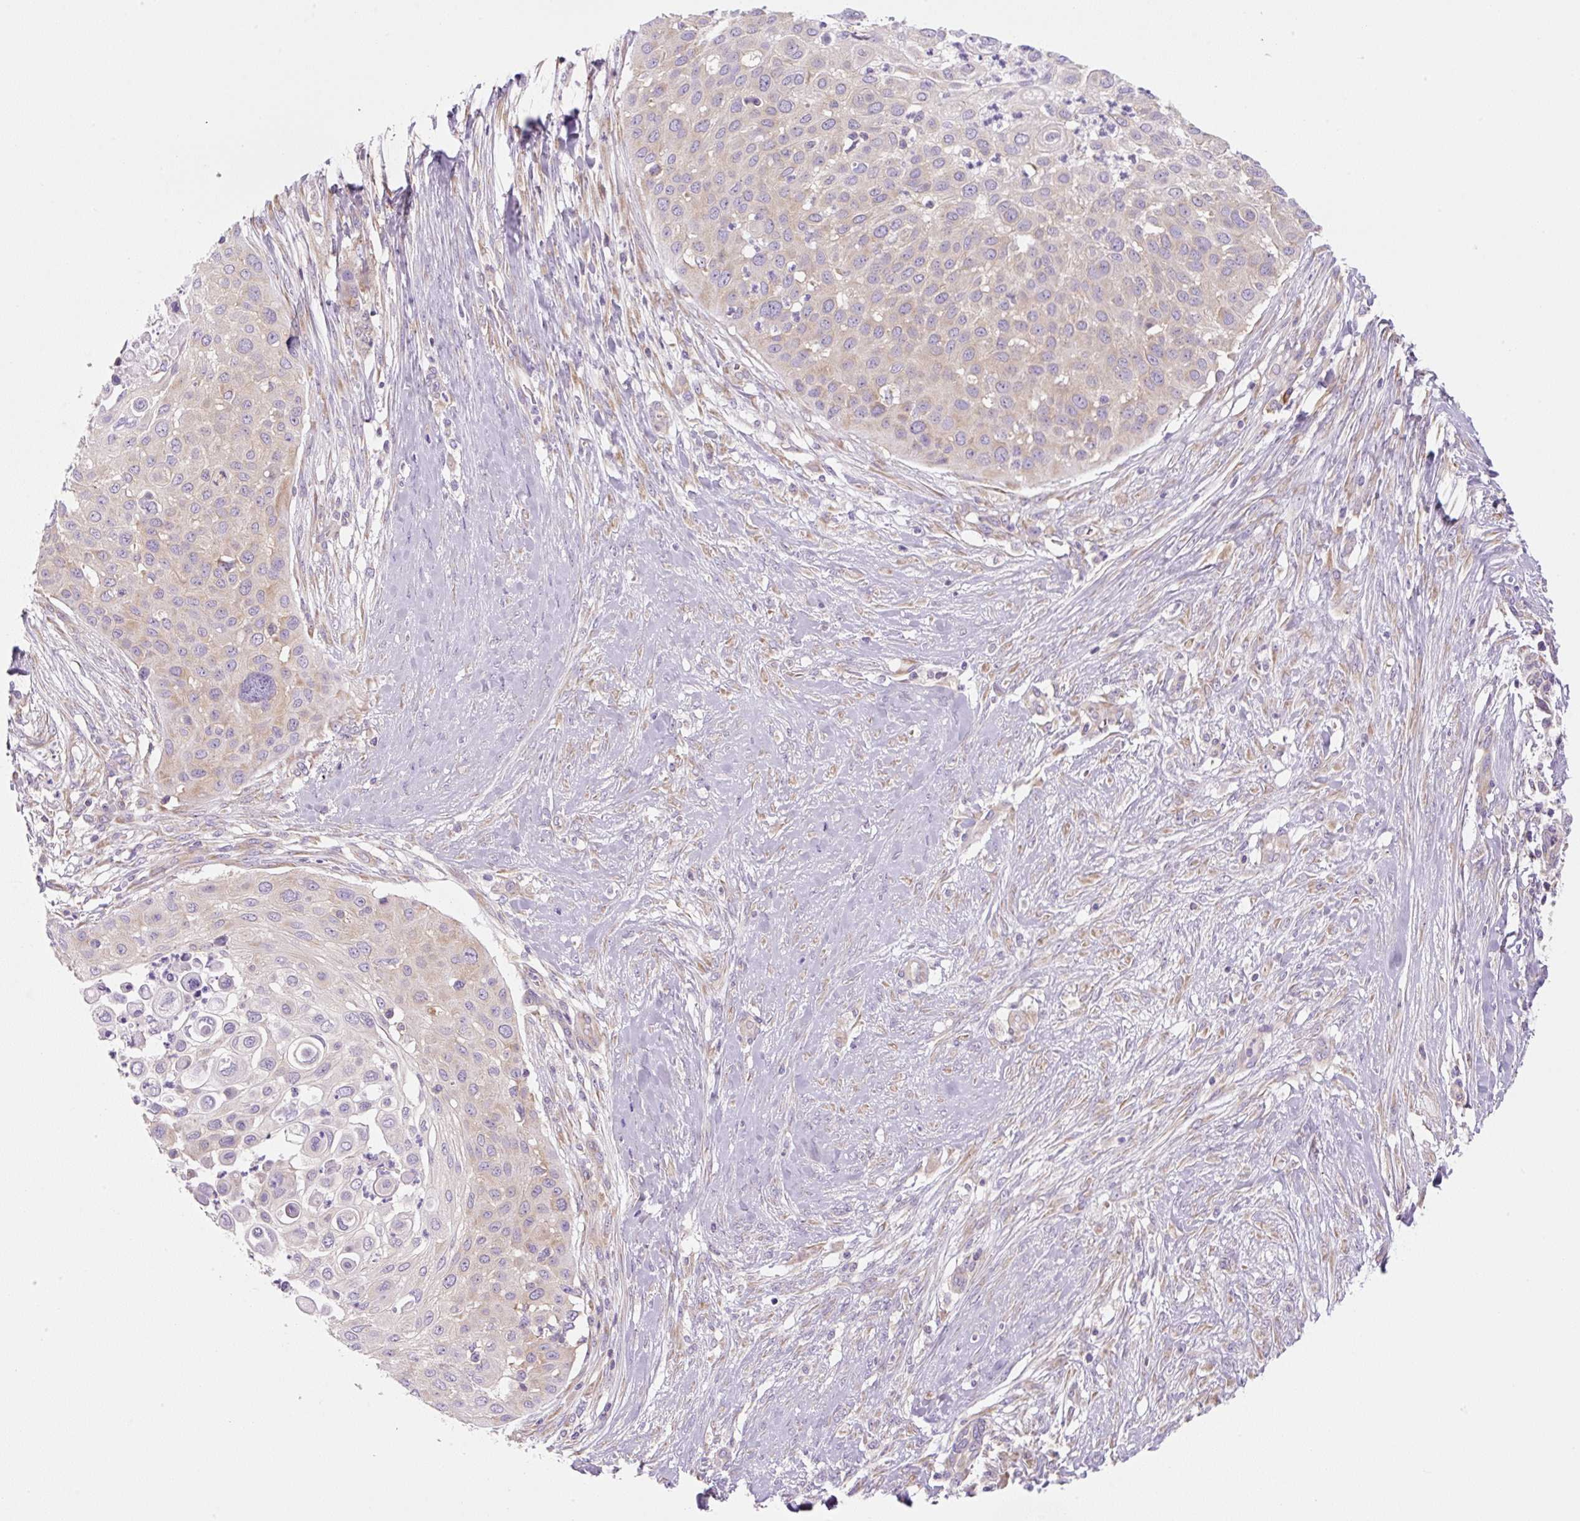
{"staining": {"intensity": "weak", "quantity": "<25%", "location": "cytoplasmic/membranous"}, "tissue": "skin cancer", "cell_type": "Tumor cells", "image_type": "cancer", "snomed": [{"axis": "morphology", "description": "Squamous cell carcinoma, NOS"}, {"axis": "topography", "description": "Skin"}], "caption": "A high-resolution histopathology image shows IHC staining of skin cancer (squamous cell carcinoma), which exhibits no significant staining in tumor cells.", "gene": "RPL18A", "patient": {"sex": "female", "age": 87}}